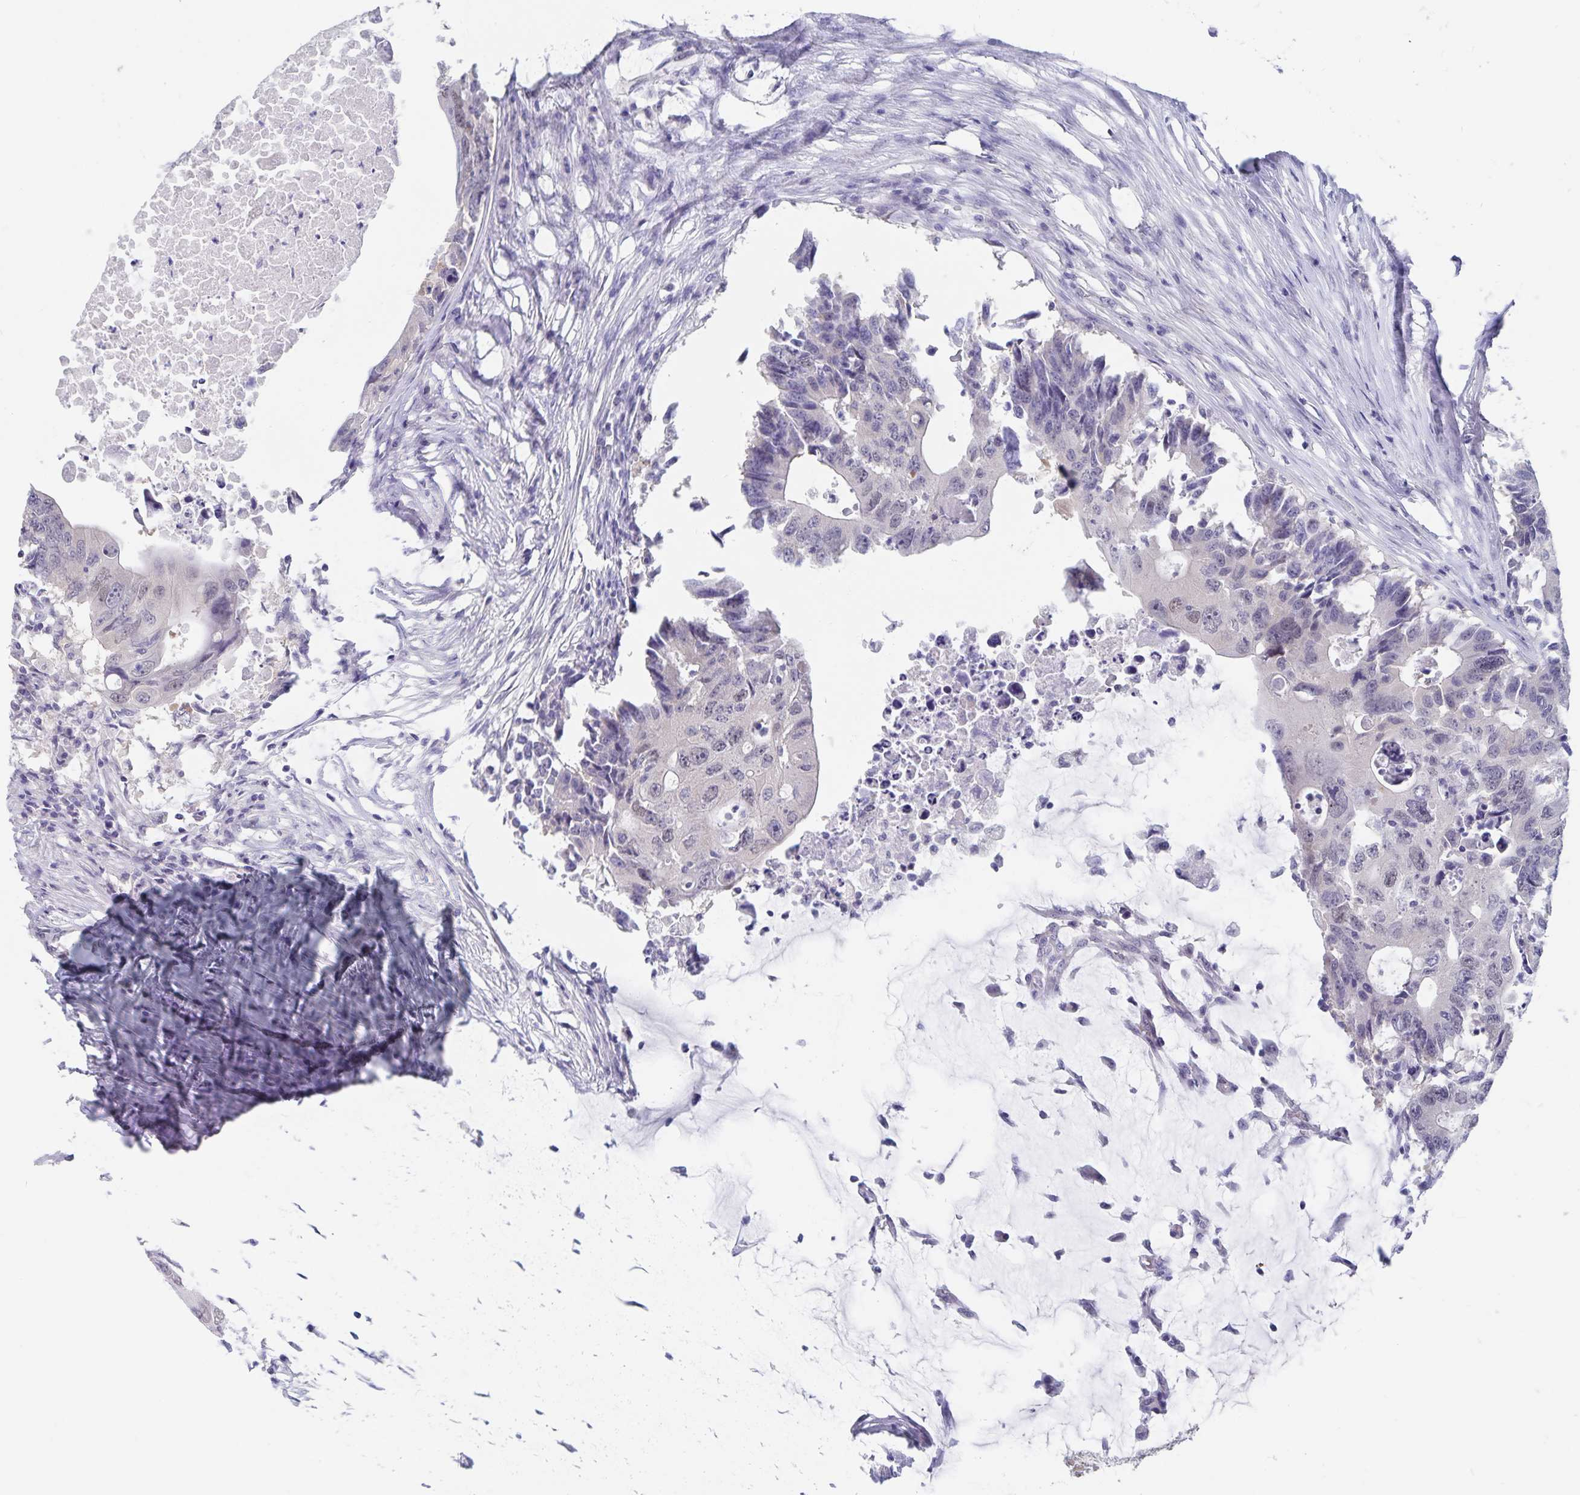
{"staining": {"intensity": "negative", "quantity": "none", "location": "none"}, "tissue": "colorectal cancer", "cell_type": "Tumor cells", "image_type": "cancer", "snomed": [{"axis": "morphology", "description": "Adenocarcinoma, NOS"}, {"axis": "topography", "description": "Colon"}], "caption": "Human colorectal cancer (adenocarcinoma) stained for a protein using immunohistochemistry (IHC) displays no expression in tumor cells.", "gene": "BAG6", "patient": {"sex": "male", "age": 71}}